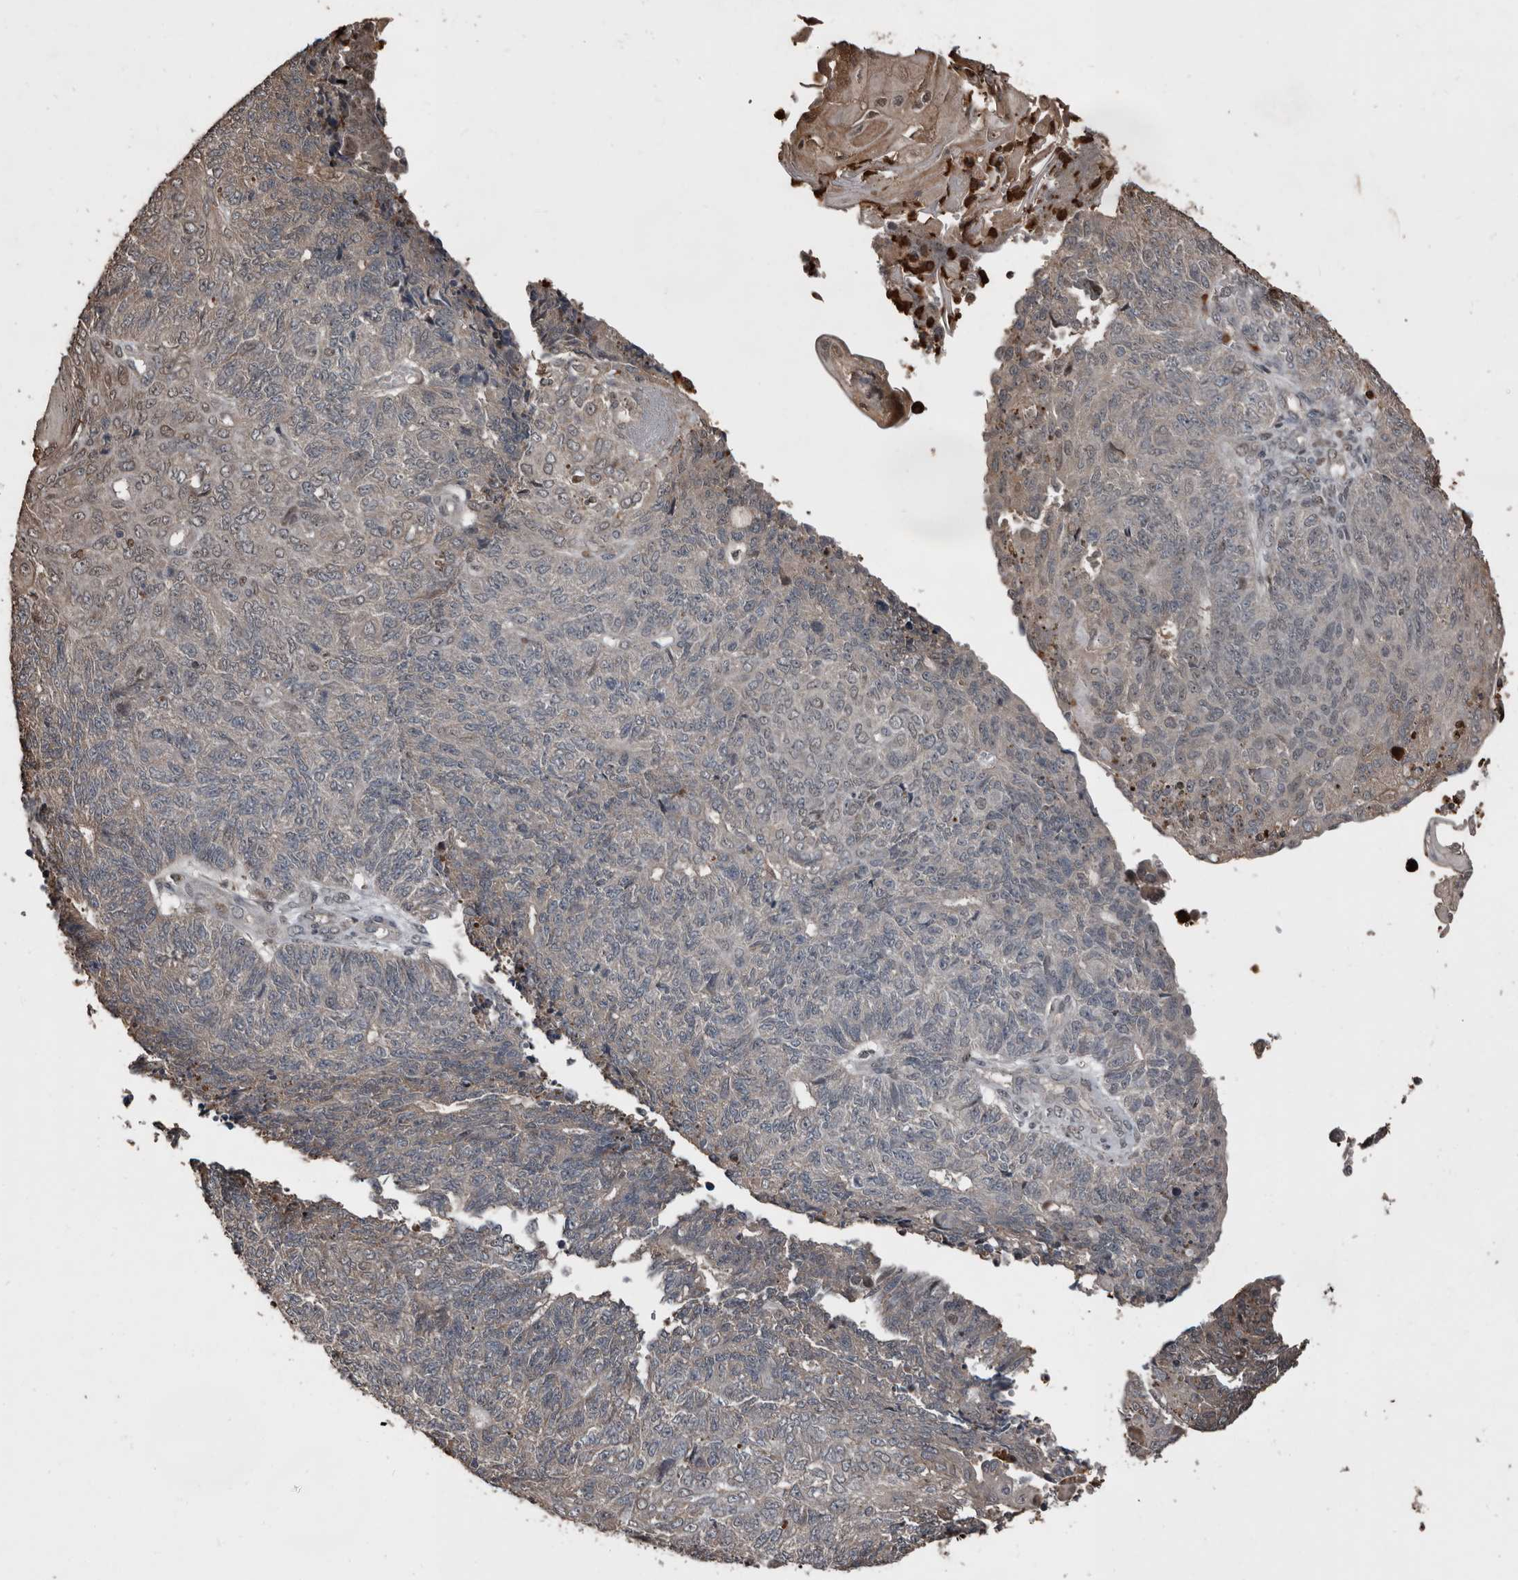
{"staining": {"intensity": "weak", "quantity": "<25%", "location": "nuclear"}, "tissue": "endometrial cancer", "cell_type": "Tumor cells", "image_type": "cancer", "snomed": [{"axis": "morphology", "description": "Adenocarcinoma, NOS"}, {"axis": "topography", "description": "Endometrium"}], "caption": "Photomicrograph shows no significant protein staining in tumor cells of endometrial adenocarcinoma.", "gene": "FSBP", "patient": {"sex": "female", "age": 32}}